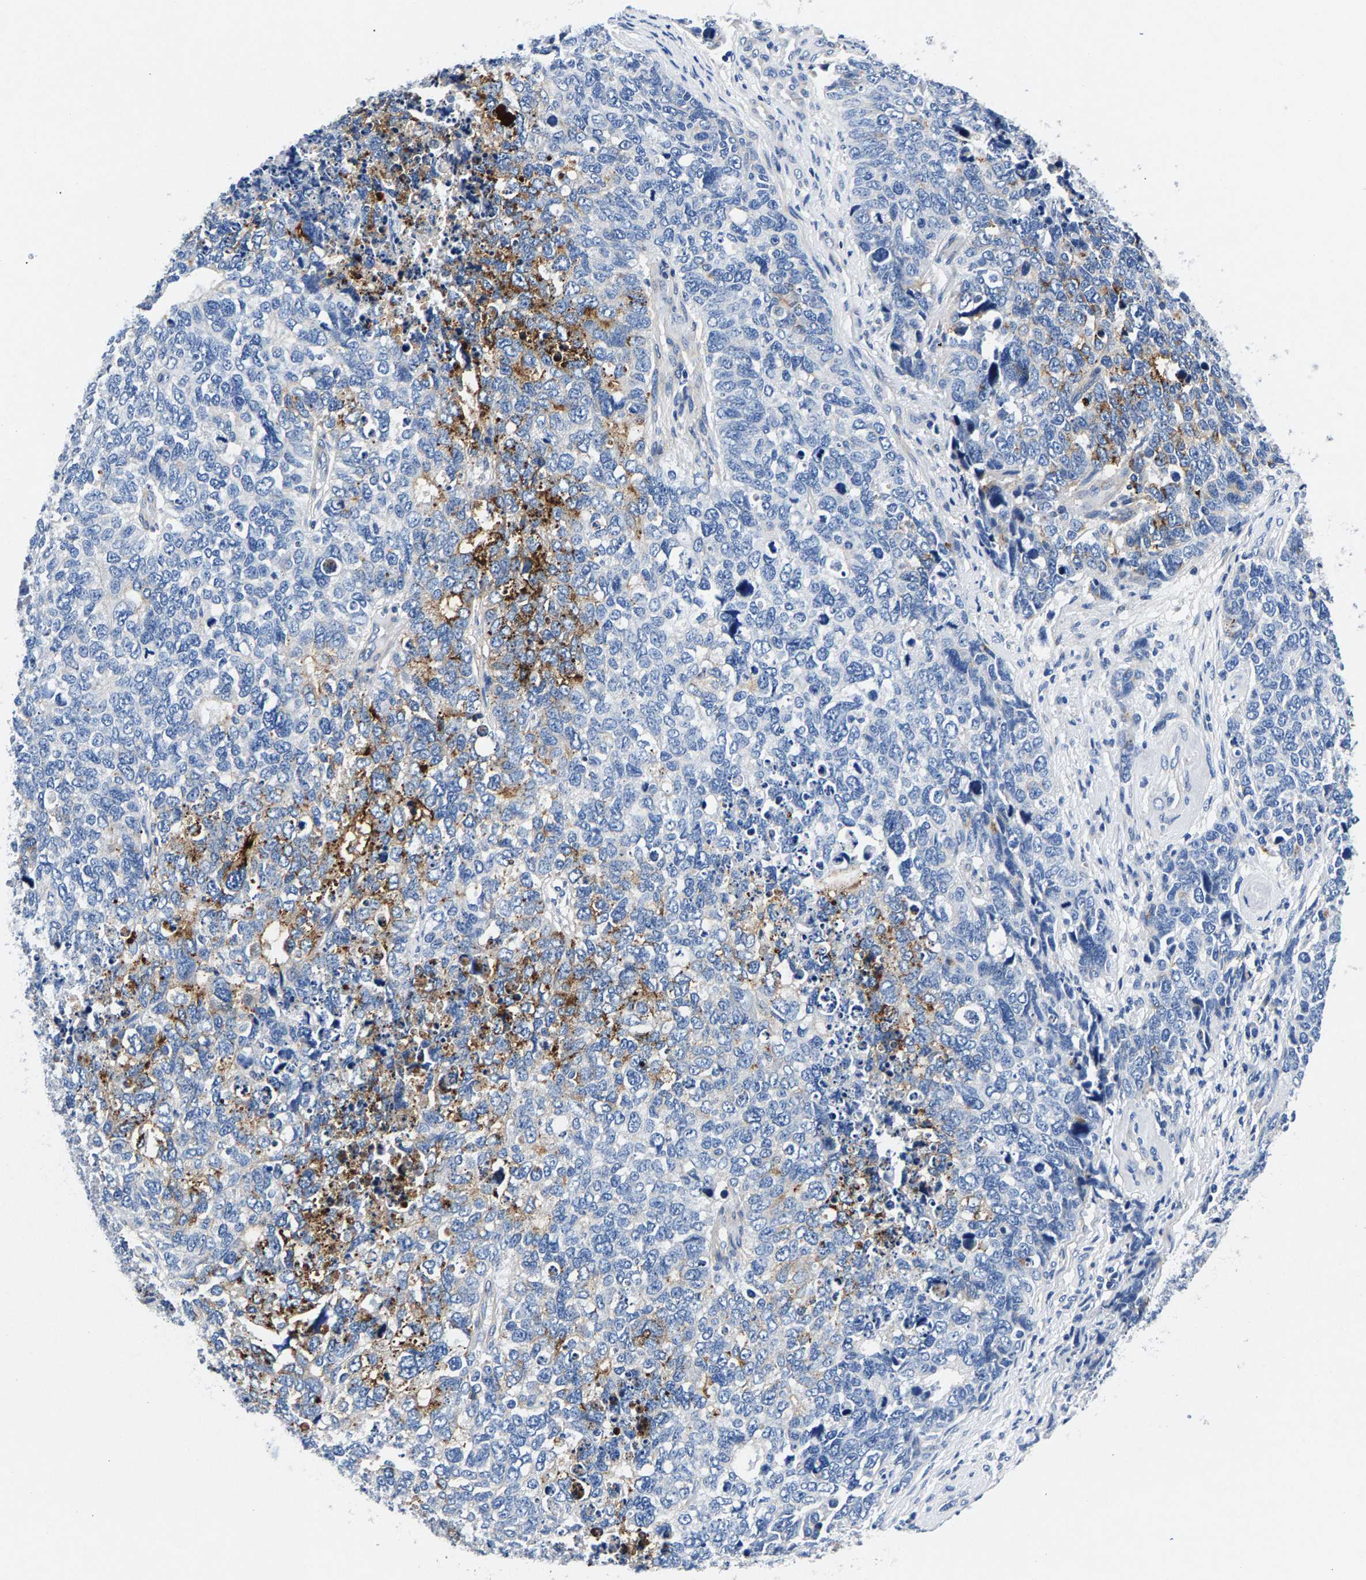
{"staining": {"intensity": "strong", "quantity": "<25%", "location": "cytoplasmic/membranous"}, "tissue": "cervical cancer", "cell_type": "Tumor cells", "image_type": "cancer", "snomed": [{"axis": "morphology", "description": "Squamous cell carcinoma, NOS"}, {"axis": "topography", "description": "Cervix"}], "caption": "A photomicrograph of human cervical cancer stained for a protein exhibits strong cytoplasmic/membranous brown staining in tumor cells.", "gene": "P2RY4", "patient": {"sex": "female", "age": 63}}